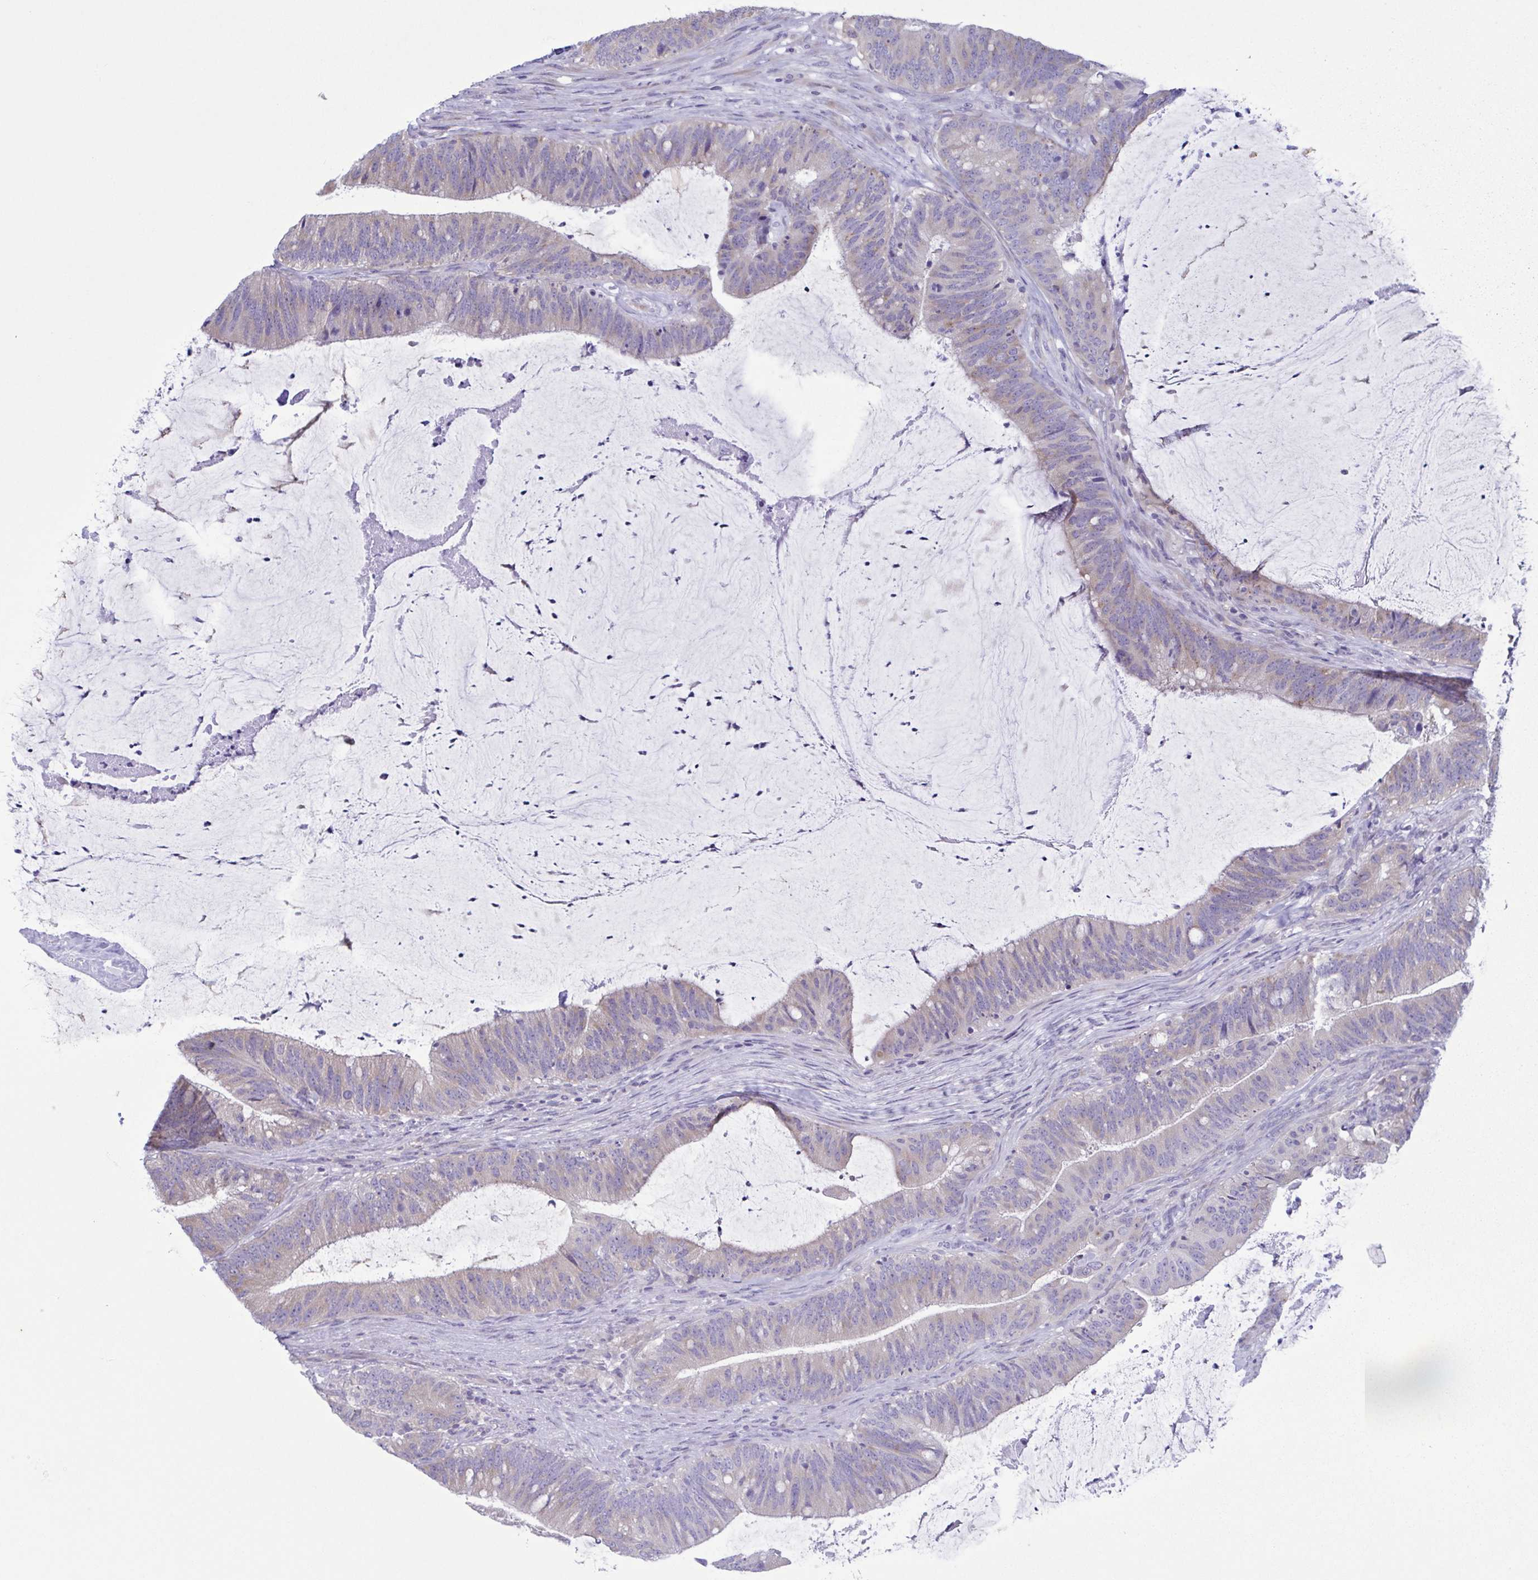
{"staining": {"intensity": "negative", "quantity": "none", "location": "none"}, "tissue": "colorectal cancer", "cell_type": "Tumor cells", "image_type": "cancer", "snomed": [{"axis": "morphology", "description": "Adenocarcinoma, NOS"}, {"axis": "topography", "description": "Colon"}], "caption": "The micrograph demonstrates no staining of tumor cells in colorectal cancer (adenocarcinoma).", "gene": "TNNI3", "patient": {"sex": "female", "age": 43}}